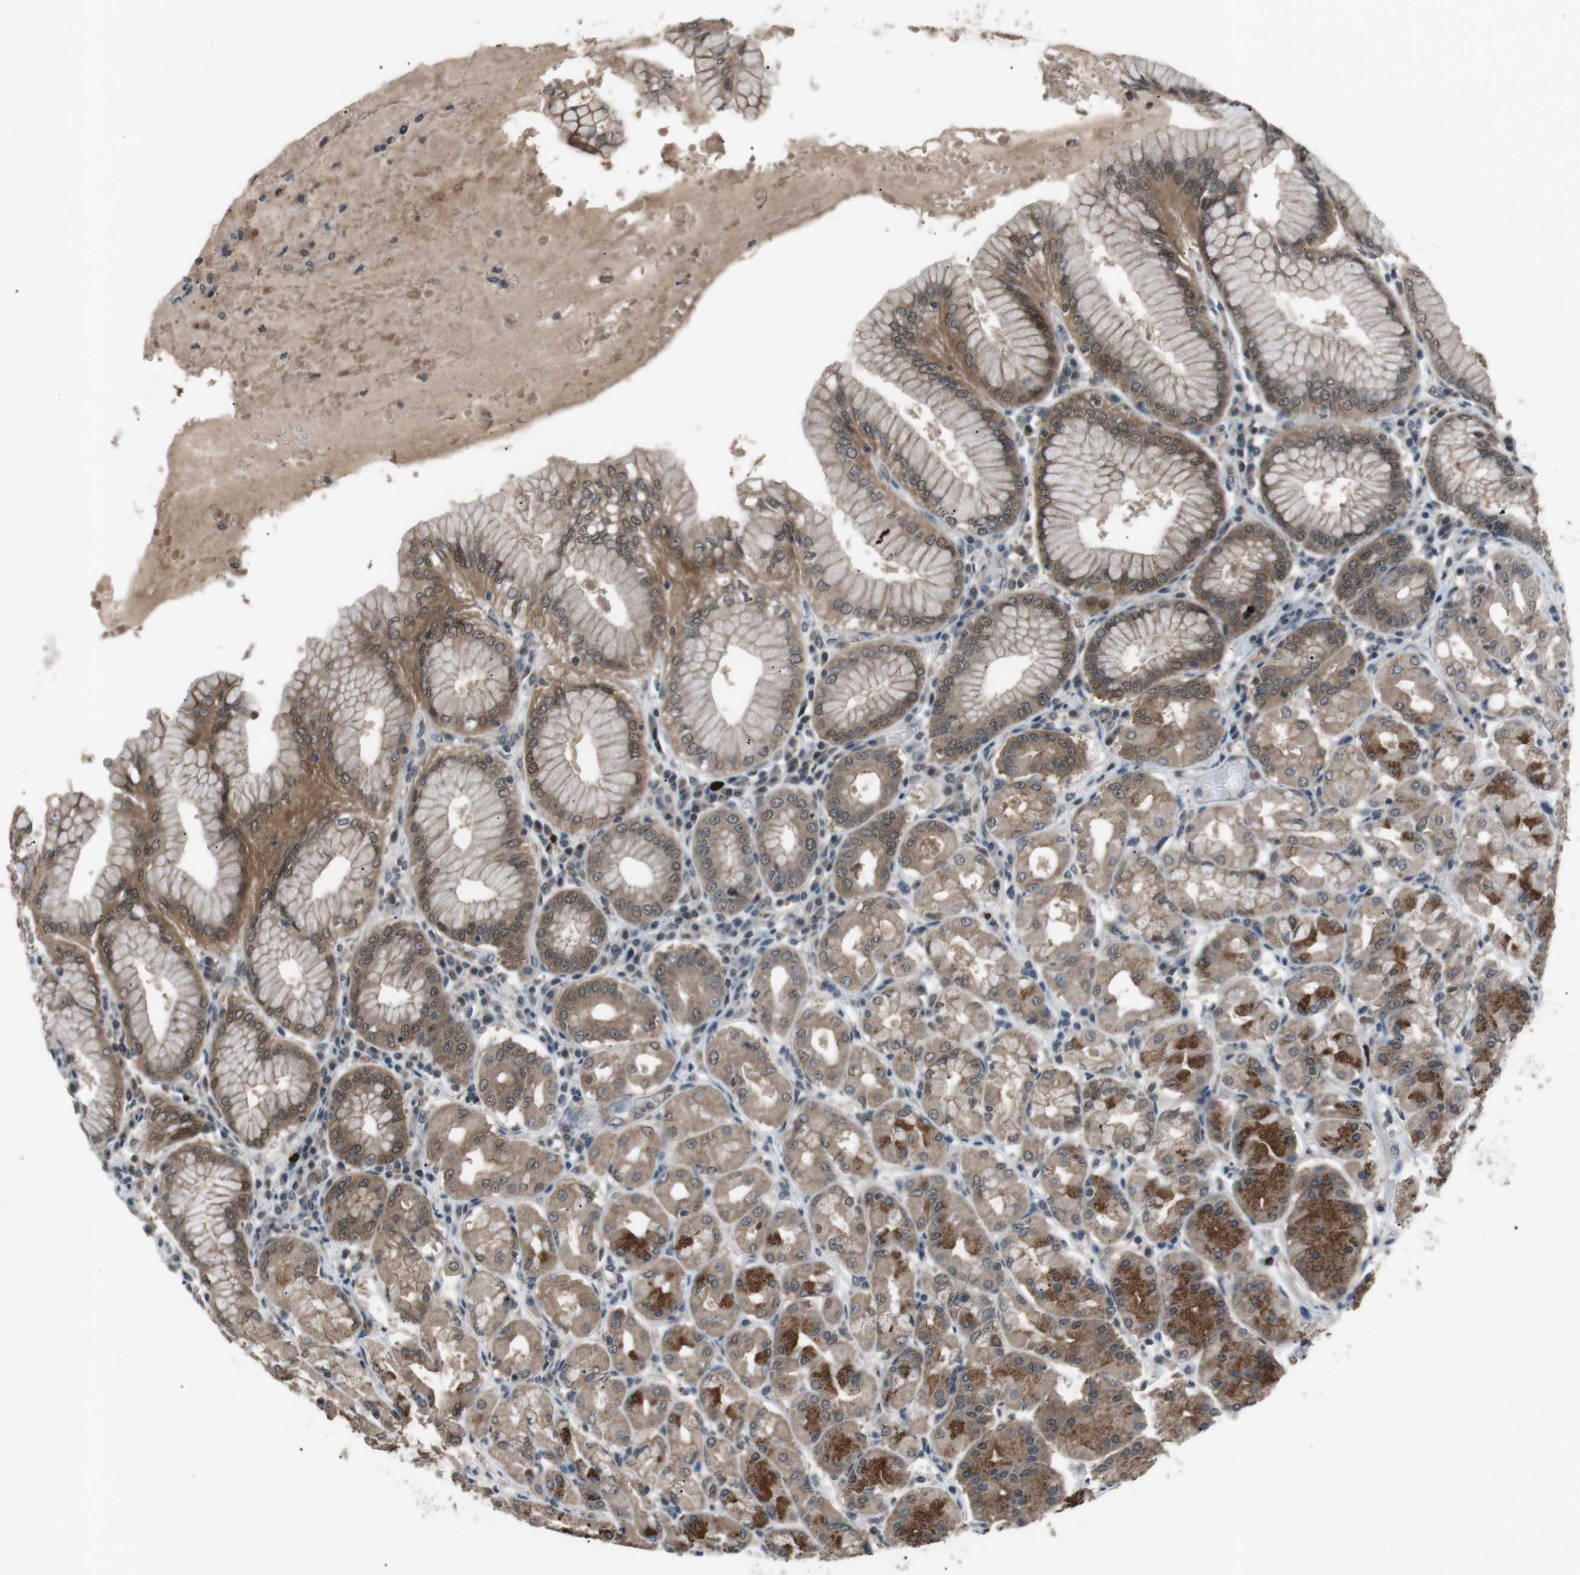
{"staining": {"intensity": "strong", "quantity": "25%-75%", "location": "cytoplasmic/membranous"}, "tissue": "stomach", "cell_type": "Glandular cells", "image_type": "normal", "snomed": [{"axis": "morphology", "description": "Normal tissue, NOS"}, {"axis": "topography", "description": "Stomach"}, {"axis": "topography", "description": "Stomach, lower"}], "caption": "Strong cytoplasmic/membranous protein expression is identified in about 25%-75% of glandular cells in stomach. (IHC, brightfield microscopy, high magnification).", "gene": "NEK7", "patient": {"sex": "female", "age": 56}}